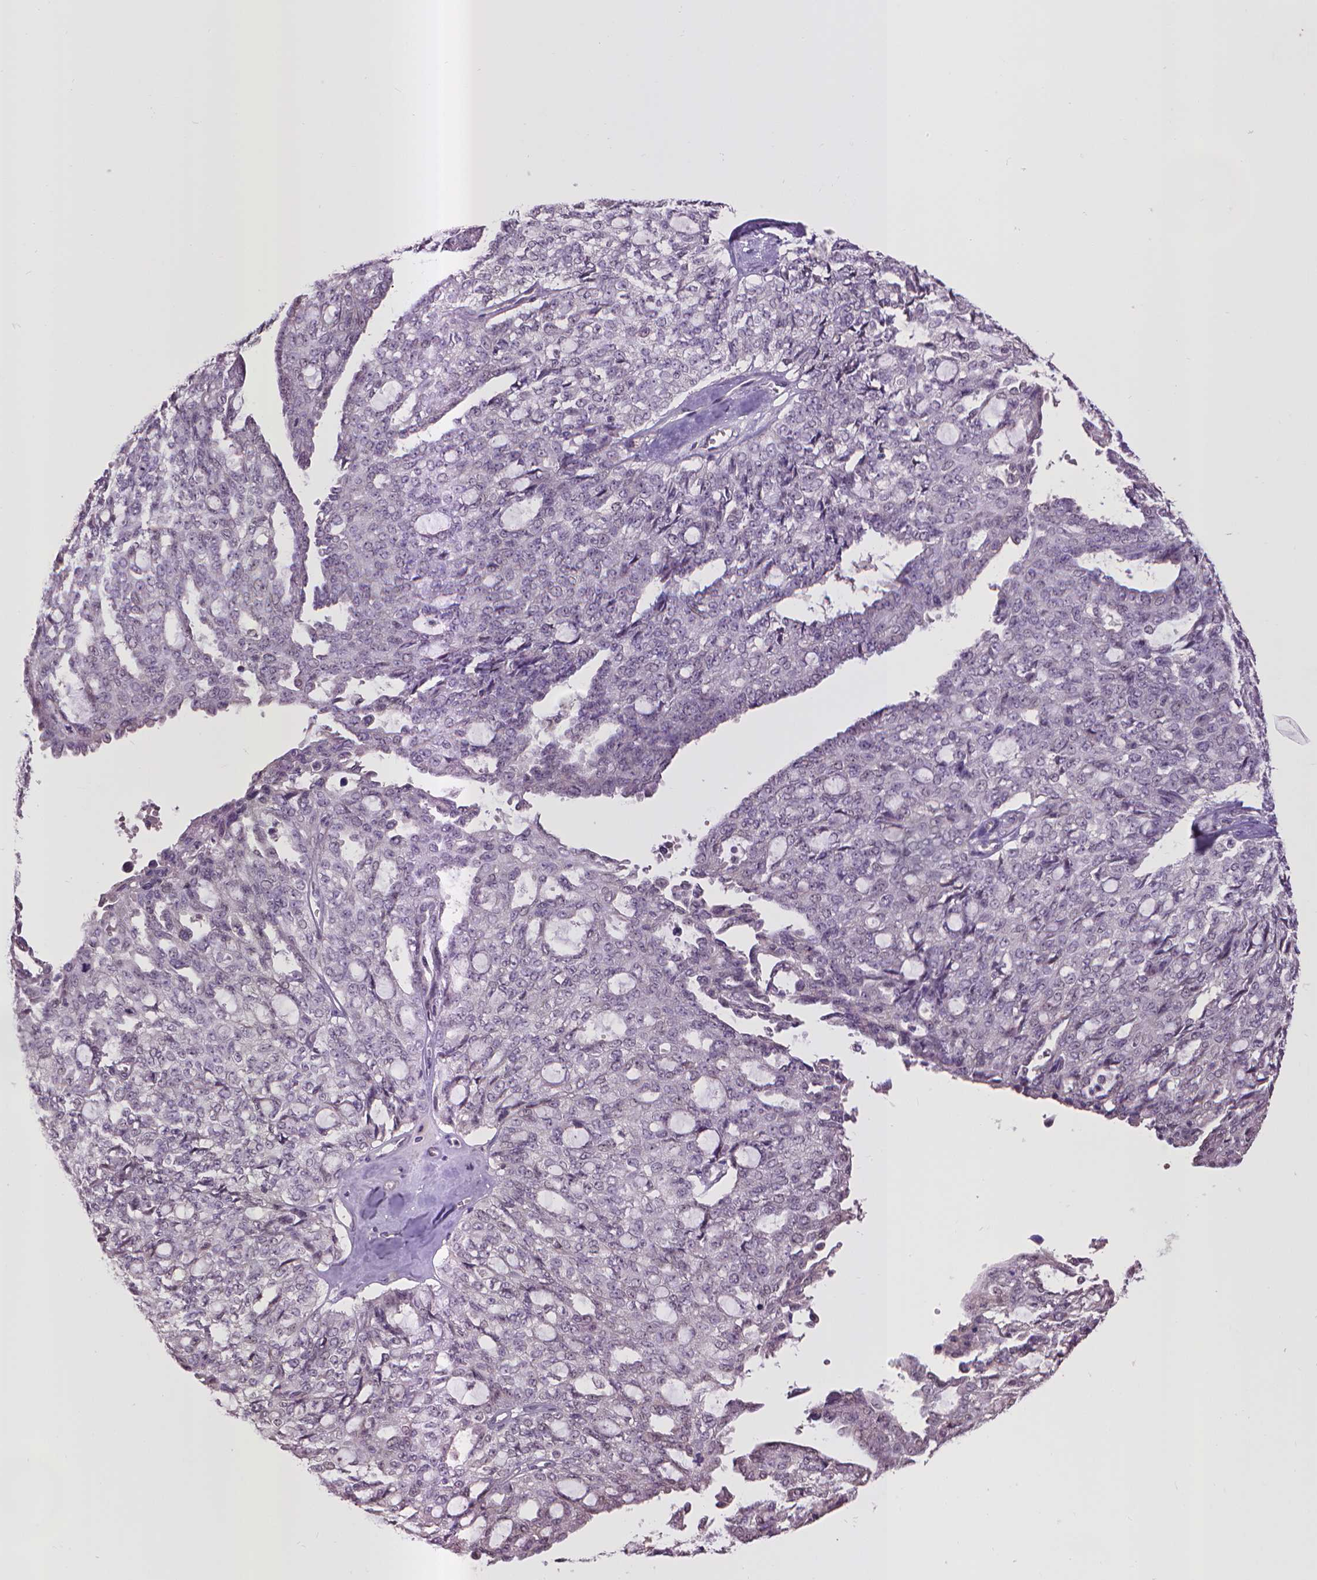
{"staining": {"intensity": "negative", "quantity": "none", "location": "none"}, "tissue": "ovarian cancer", "cell_type": "Tumor cells", "image_type": "cancer", "snomed": [{"axis": "morphology", "description": "Cystadenocarcinoma, serous, NOS"}, {"axis": "topography", "description": "Ovary"}], "caption": "Histopathology image shows no significant protein positivity in tumor cells of serous cystadenocarcinoma (ovarian). (DAB immunohistochemistry (IHC) with hematoxylin counter stain).", "gene": "CPM", "patient": {"sex": "female", "age": 71}}